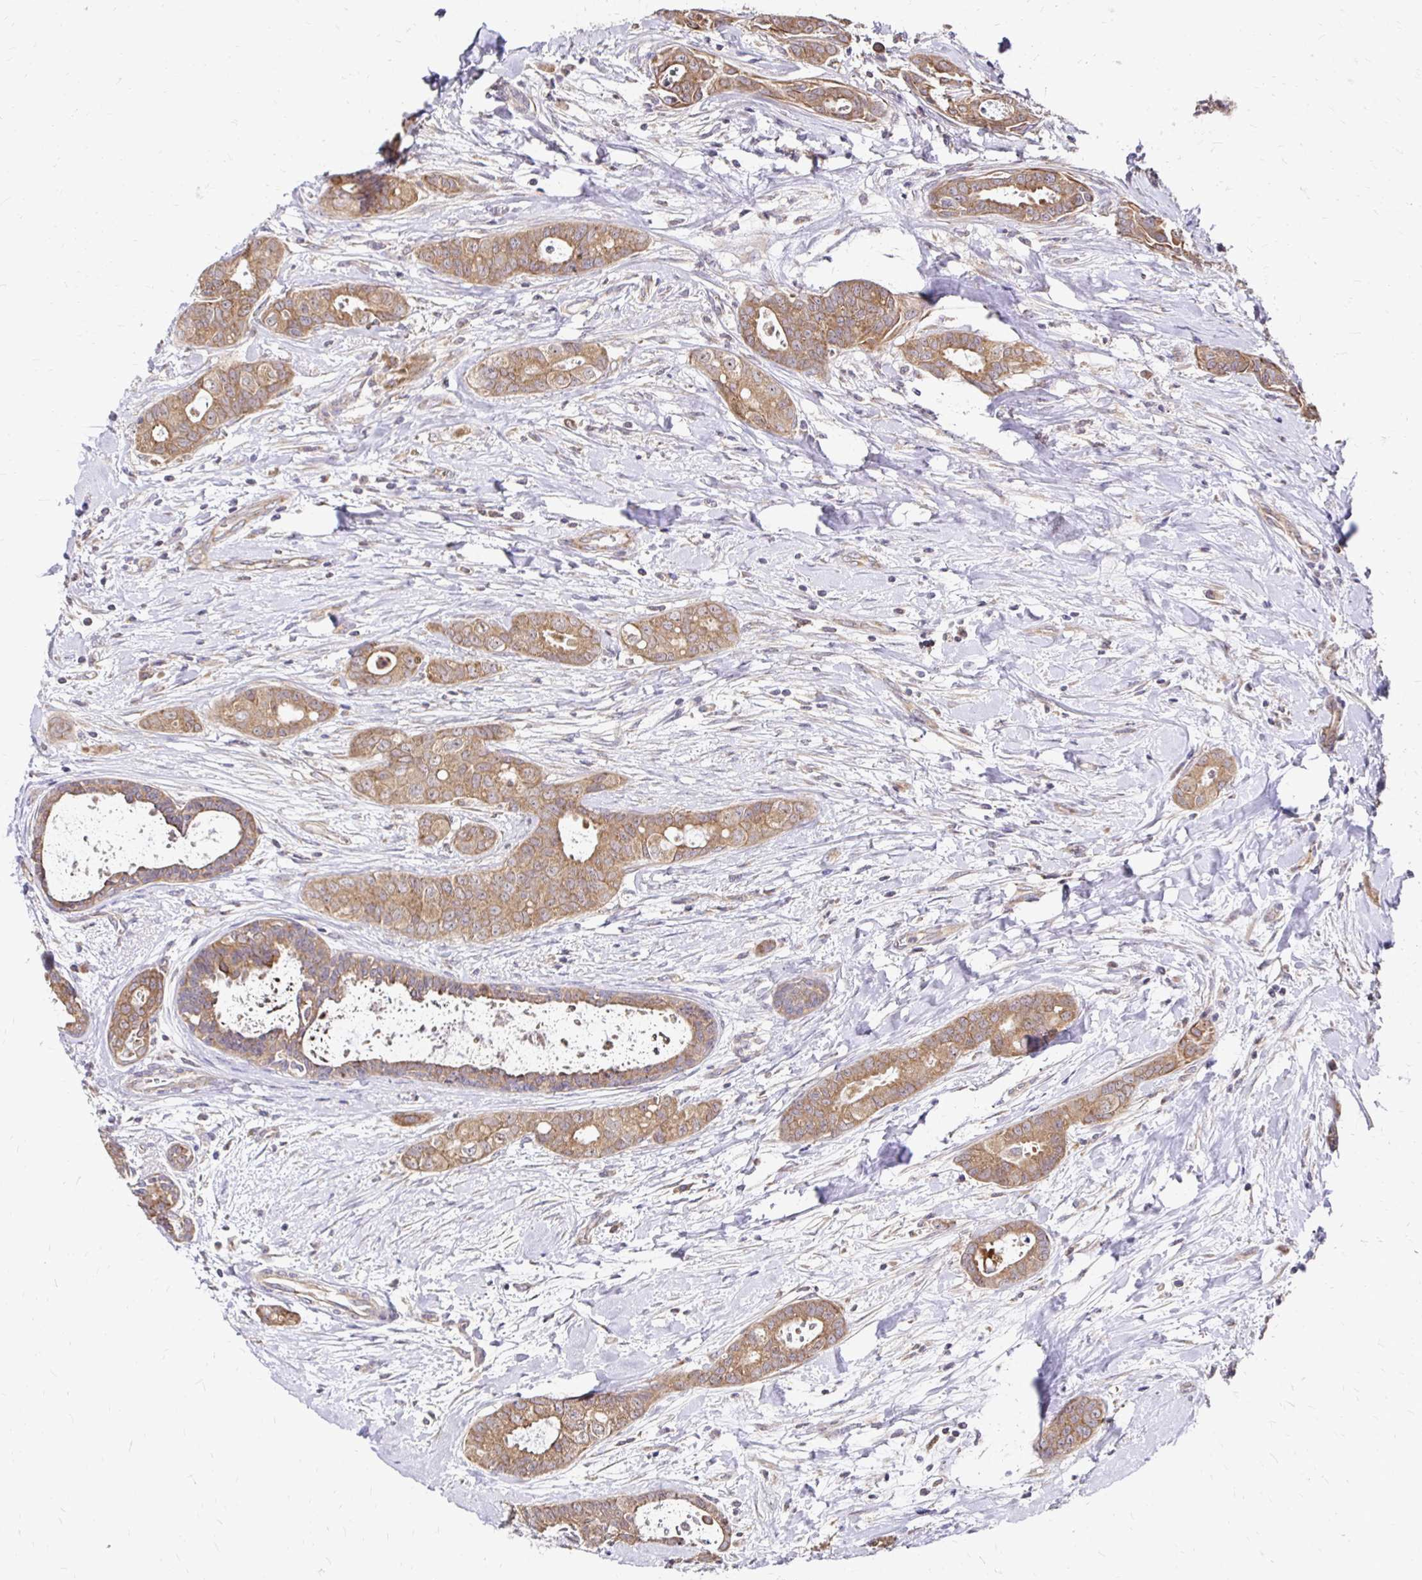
{"staining": {"intensity": "moderate", "quantity": ">75%", "location": "cytoplasmic/membranous"}, "tissue": "breast cancer", "cell_type": "Tumor cells", "image_type": "cancer", "snomed": [{"axis": "morphology", "description": "Duct carcinoma"}, {"axis": "topography", "description": "Breast"}], "caption": "This is a micrograph of IHC staining of breast cancer (intraductal carcinoma), which shows moderate positivity in the cytoplasmic/membranous of tumor cells.", "gene": "ZW10", "patient": {"sex": "female", "age": 45}}